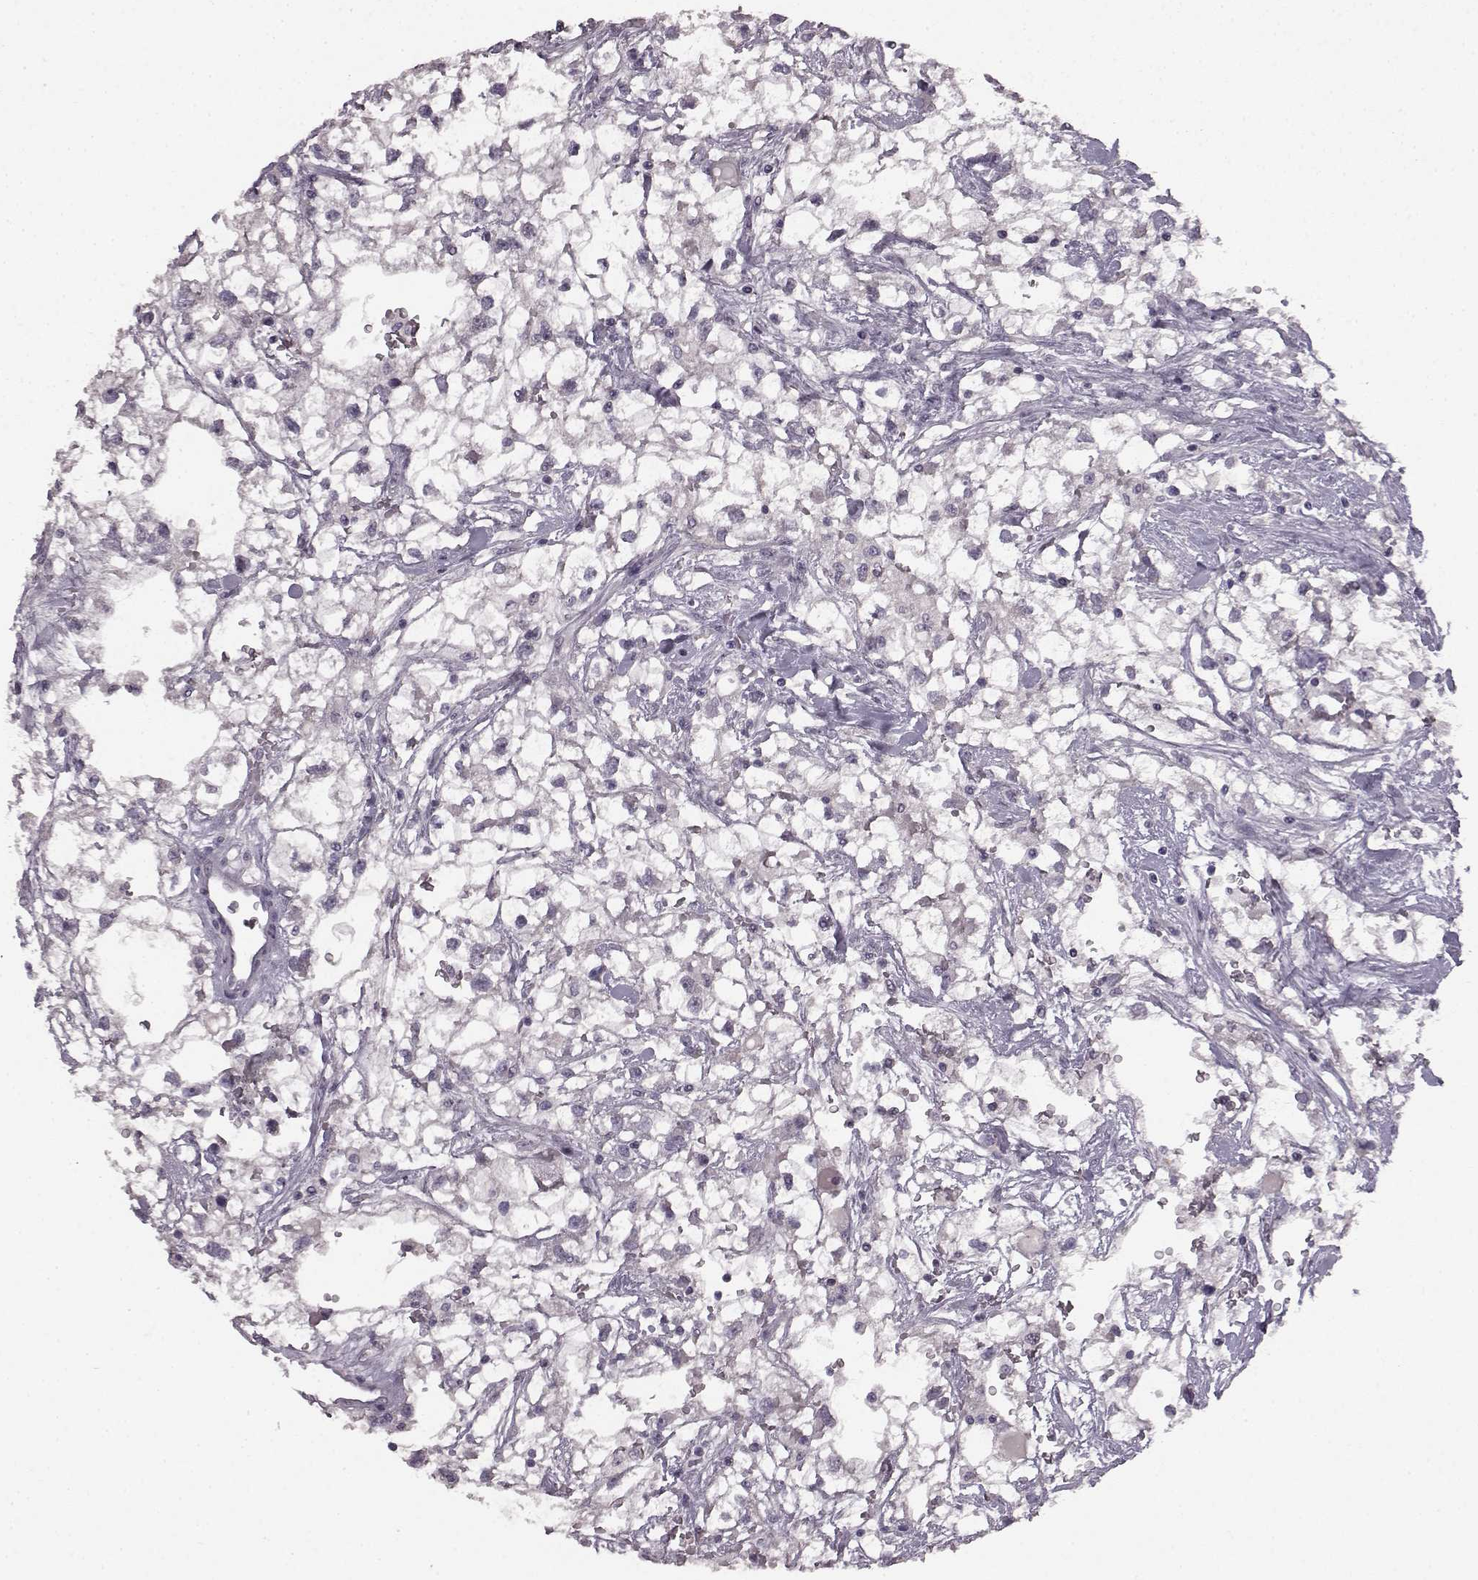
{"staining": {"intensity": "negative", "quantity": "none", "location": "none"}, "tissue": "renal cancer", "cell_type": "Tumor cells", "image_type": "cancer", "snomed": [{"axis": "morphology", "description": "Adenocarcinoma, NOS"}, {"axis": "topography", "description": "Kidney"}], "caption": "Protein analysis of adenocarcinoma (renal) displays no significant positivity in tumor cells.", "gene": "LHB", "patient": {"sex": "male", "age": 59}}